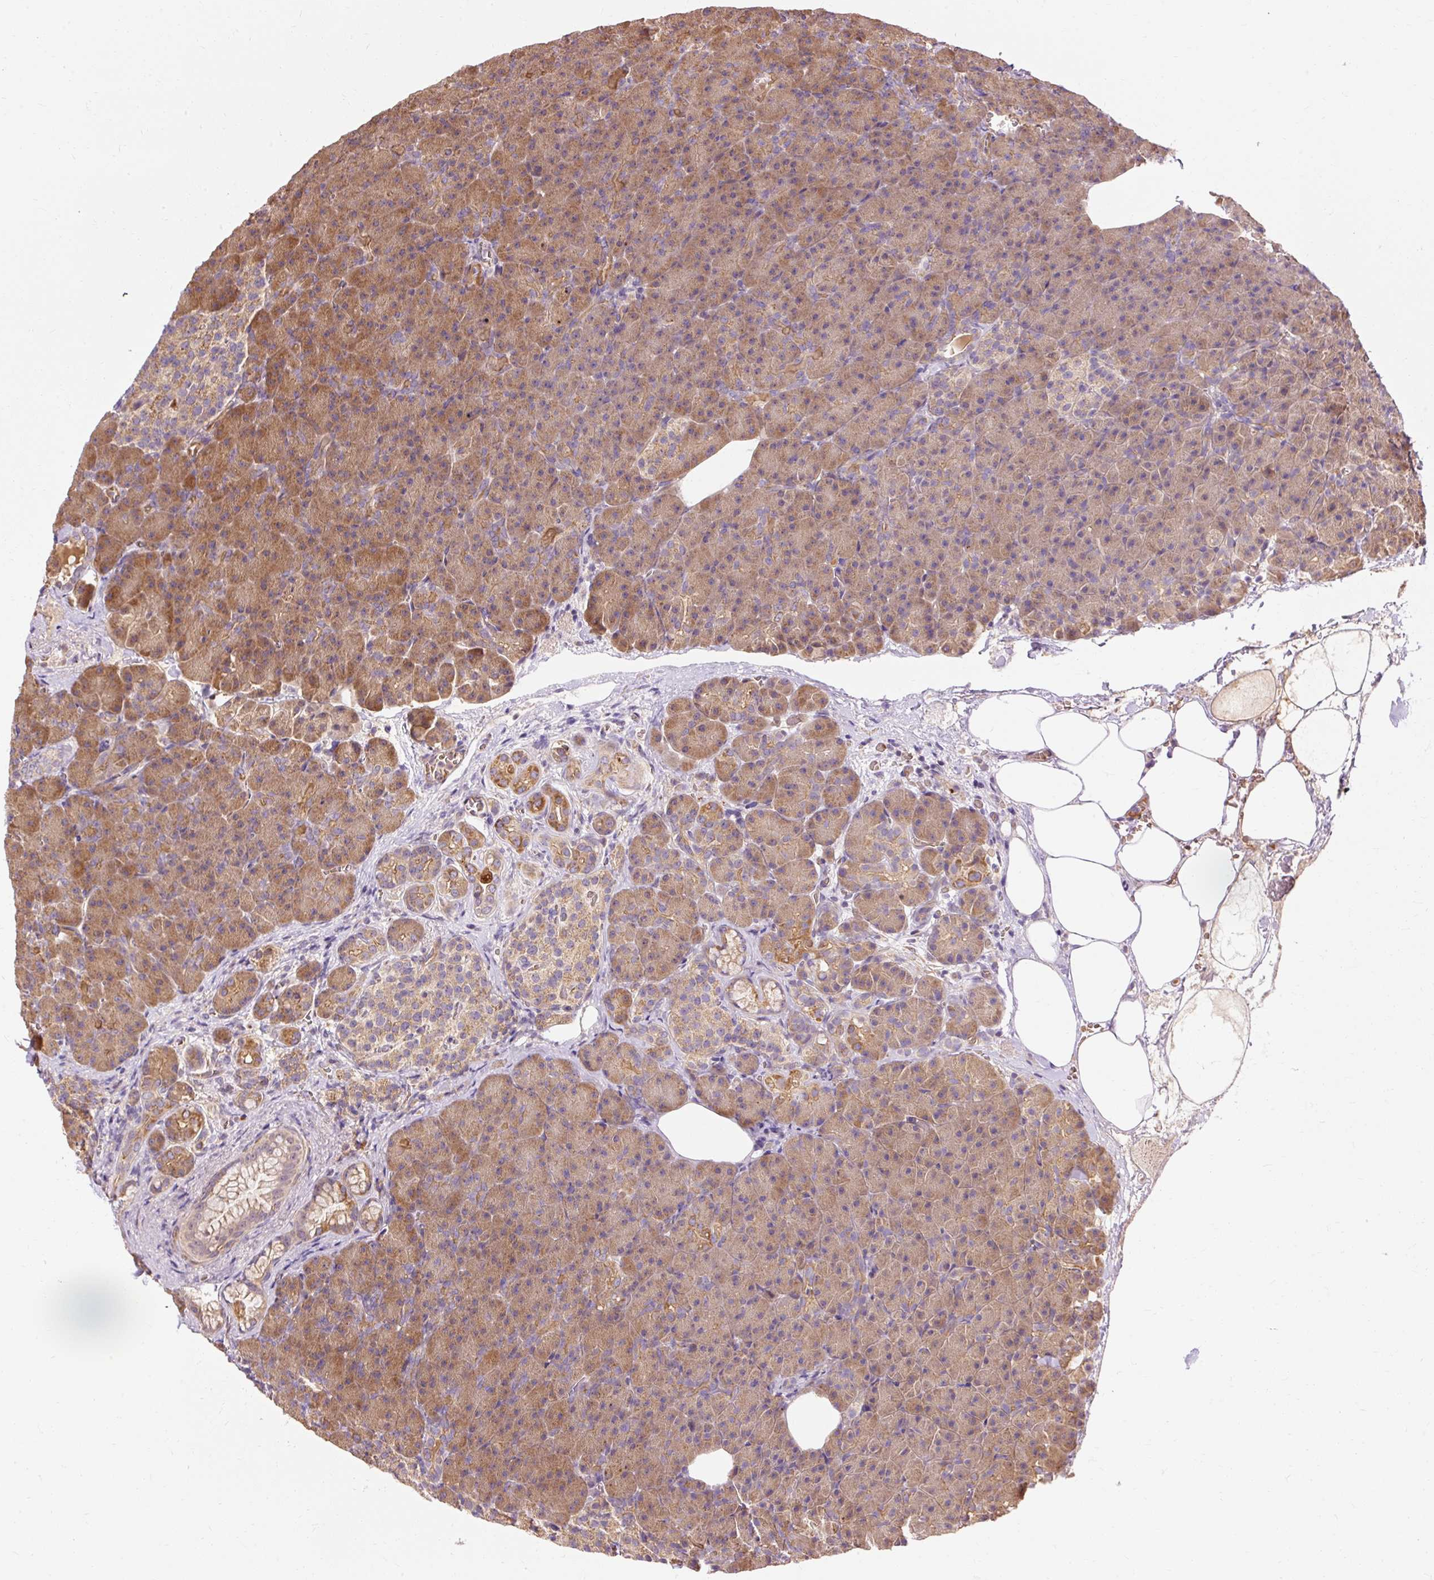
{"staining": {"intensity": "moderate", "quantity": ">75%", "location": "cytoplasmic/membranous"}, "tissue": "pancreas", "cell_type": "Exocrine glandular cells", "image_type": "normal", "snomed": [{"axis": "morphology", "description": "Normal tissue, NOS"}, {"axis": "topography", "description": "Pancreas"}], "caption": "DAB (3,3'-diaminobenzidine) immunohistochemical staining of benign human pancreas demonstrates moderate cytoplasmic/membranous protein expression in approximately >75% of exocrine glandular cells.", "gene": "RIPOR3", "patient": {"sex": "female", "age": 74}}